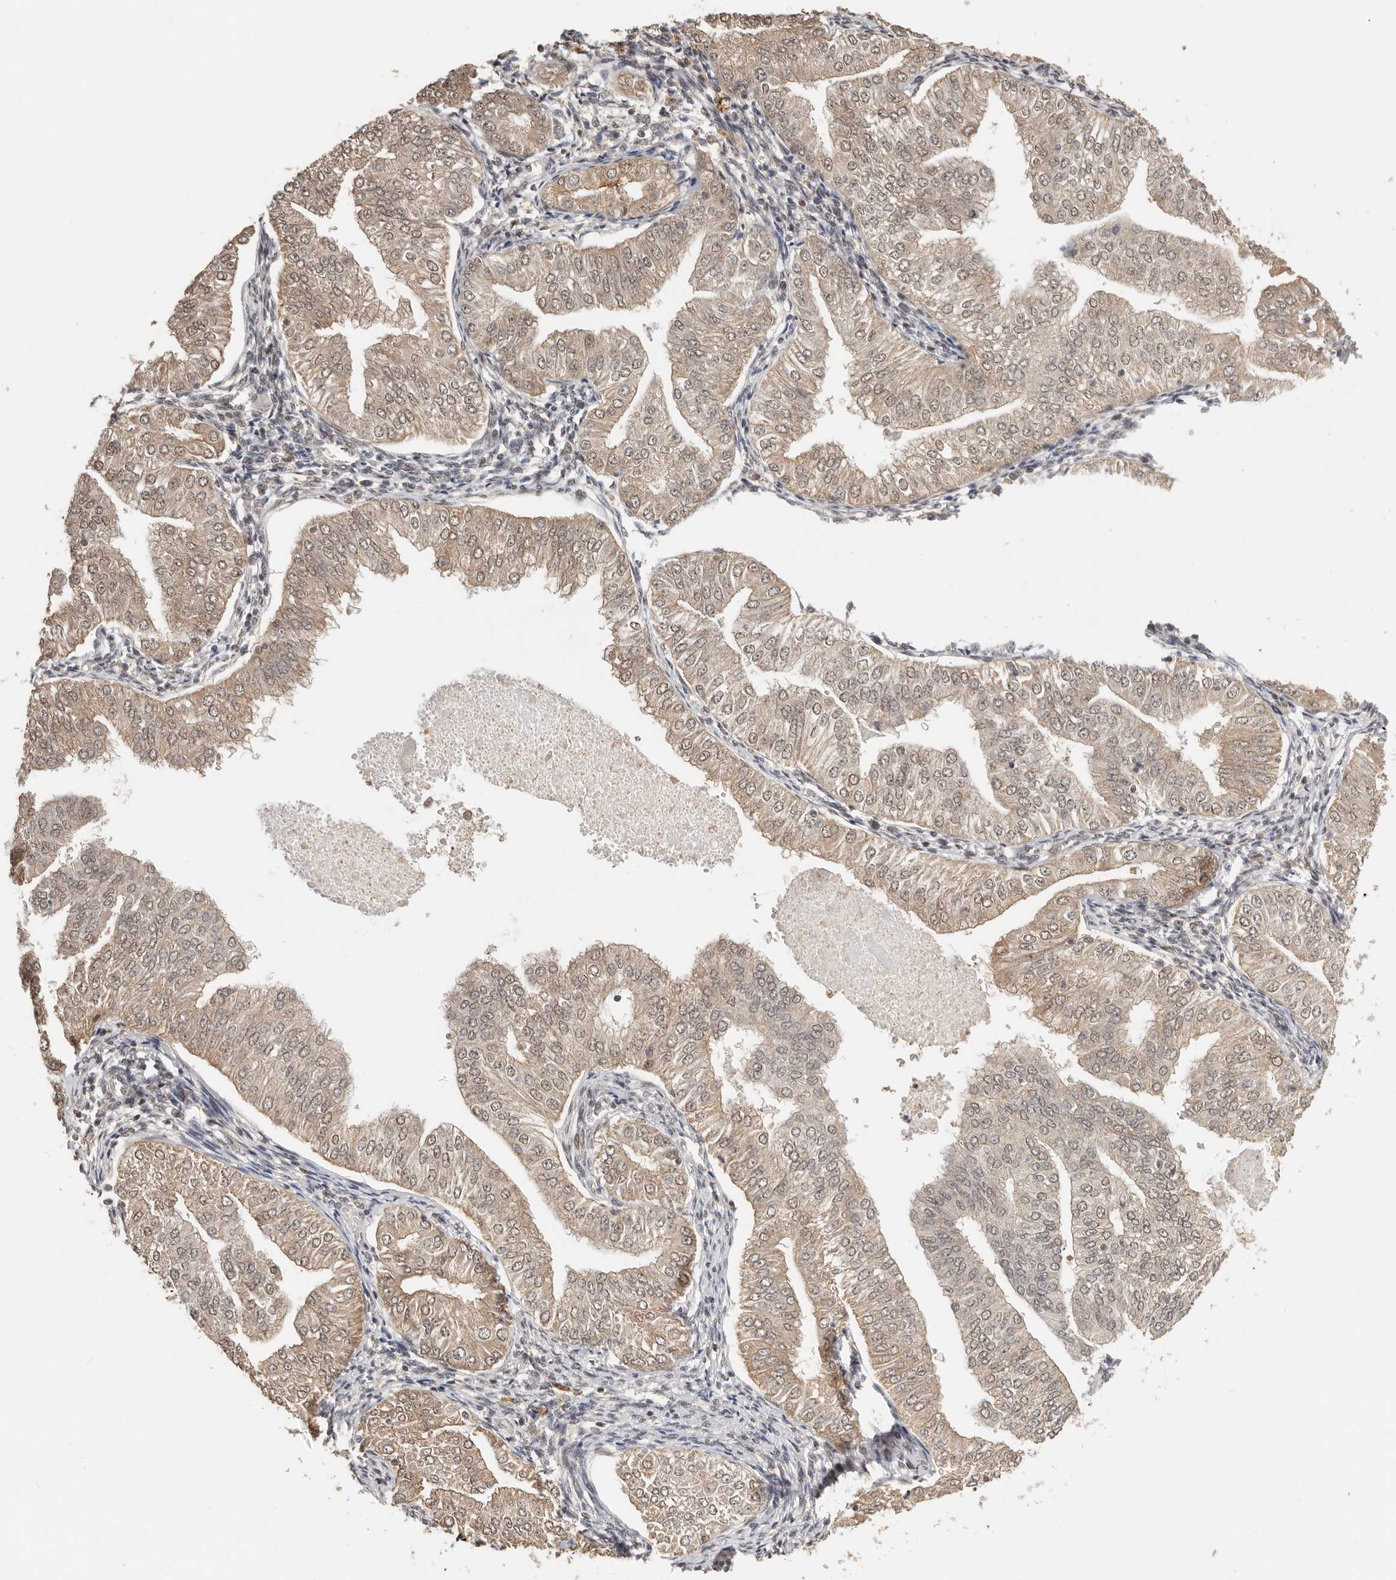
{"staining": {"intensity": "moderate", "quantity": ">75%", "location": "cytoplasmic/membranous,nuclear"}, "tissue": "endometrial cancer", "cell_type": "Tumor cells", "image_type": "cancer", "snomed": [{"axis": "morphology", "description": "Normal tissue, NOS"}, {"axis": "morphology", "description": "Adenocarcinoma, NOS"}, {"axis": "topography", "description": "Endometrium"}], "caption": "Tumor cells show medium levels of moderate cytoplasmic/membranous and nuclear expression in approximately >75% of cells in endometrial cancer (adenocarcinoma).", "gene": "SEC14L1", "patient": {"sex": "female", "age": 53}}